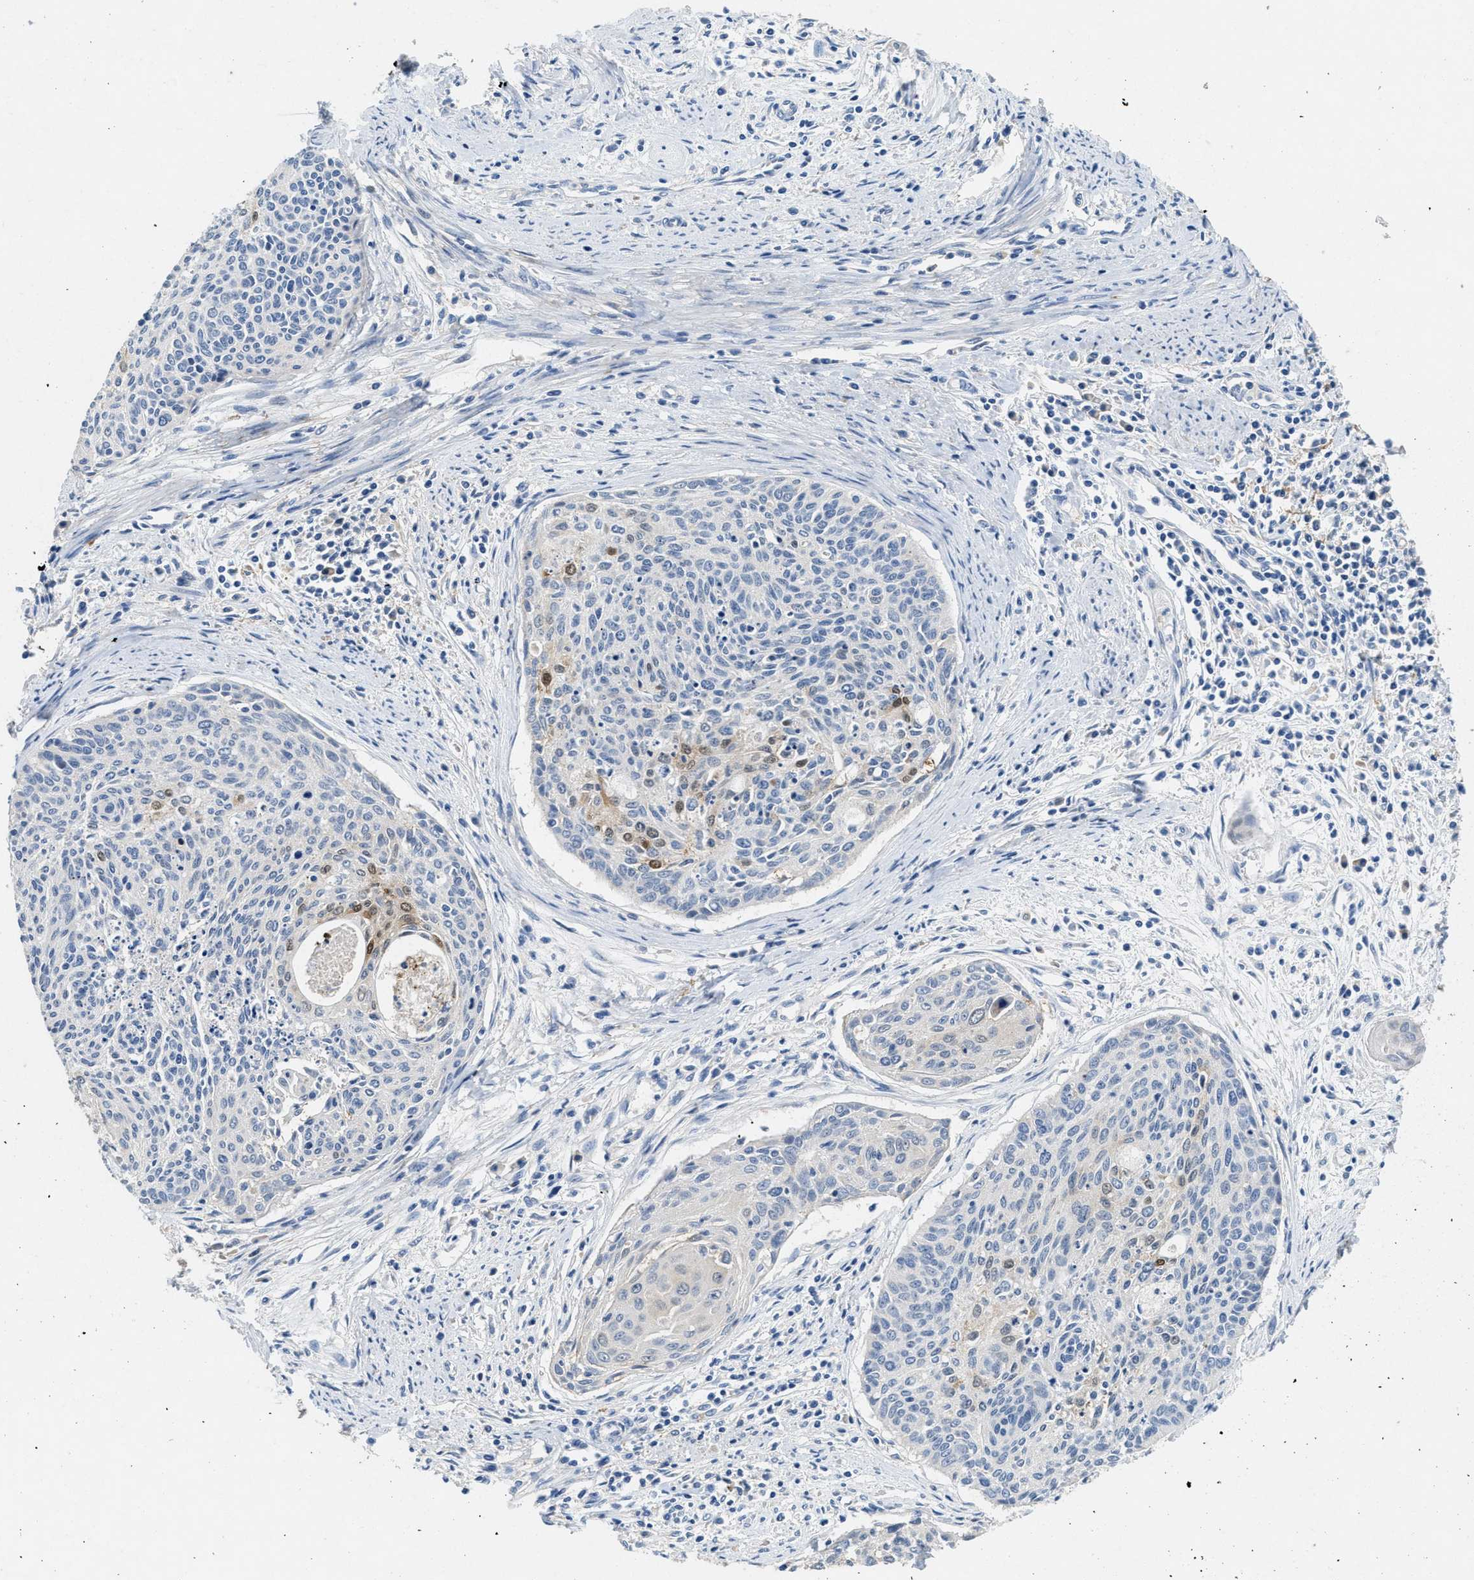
{"staining": {"intensity": "moderate", "quantity": "<25%", "location": "nuclear"}, "tissue": "cervical cancer", "cell_type": "Tumor cells", "image_type": "cancer", "snomed": [{"axis": "morphology", "description": "Squamous cell carcinoma, NOS"}, {"axis": "topography", "description": "Cervix"}], "caption": "About <25% of tumor cells in squamous cell carcinoma (cervical) show moderate nuclear protein staining as visualized by brown immunohistochemical staining.", "gene": "DGKE", "patient": {"sex": "female", "age": 55}}